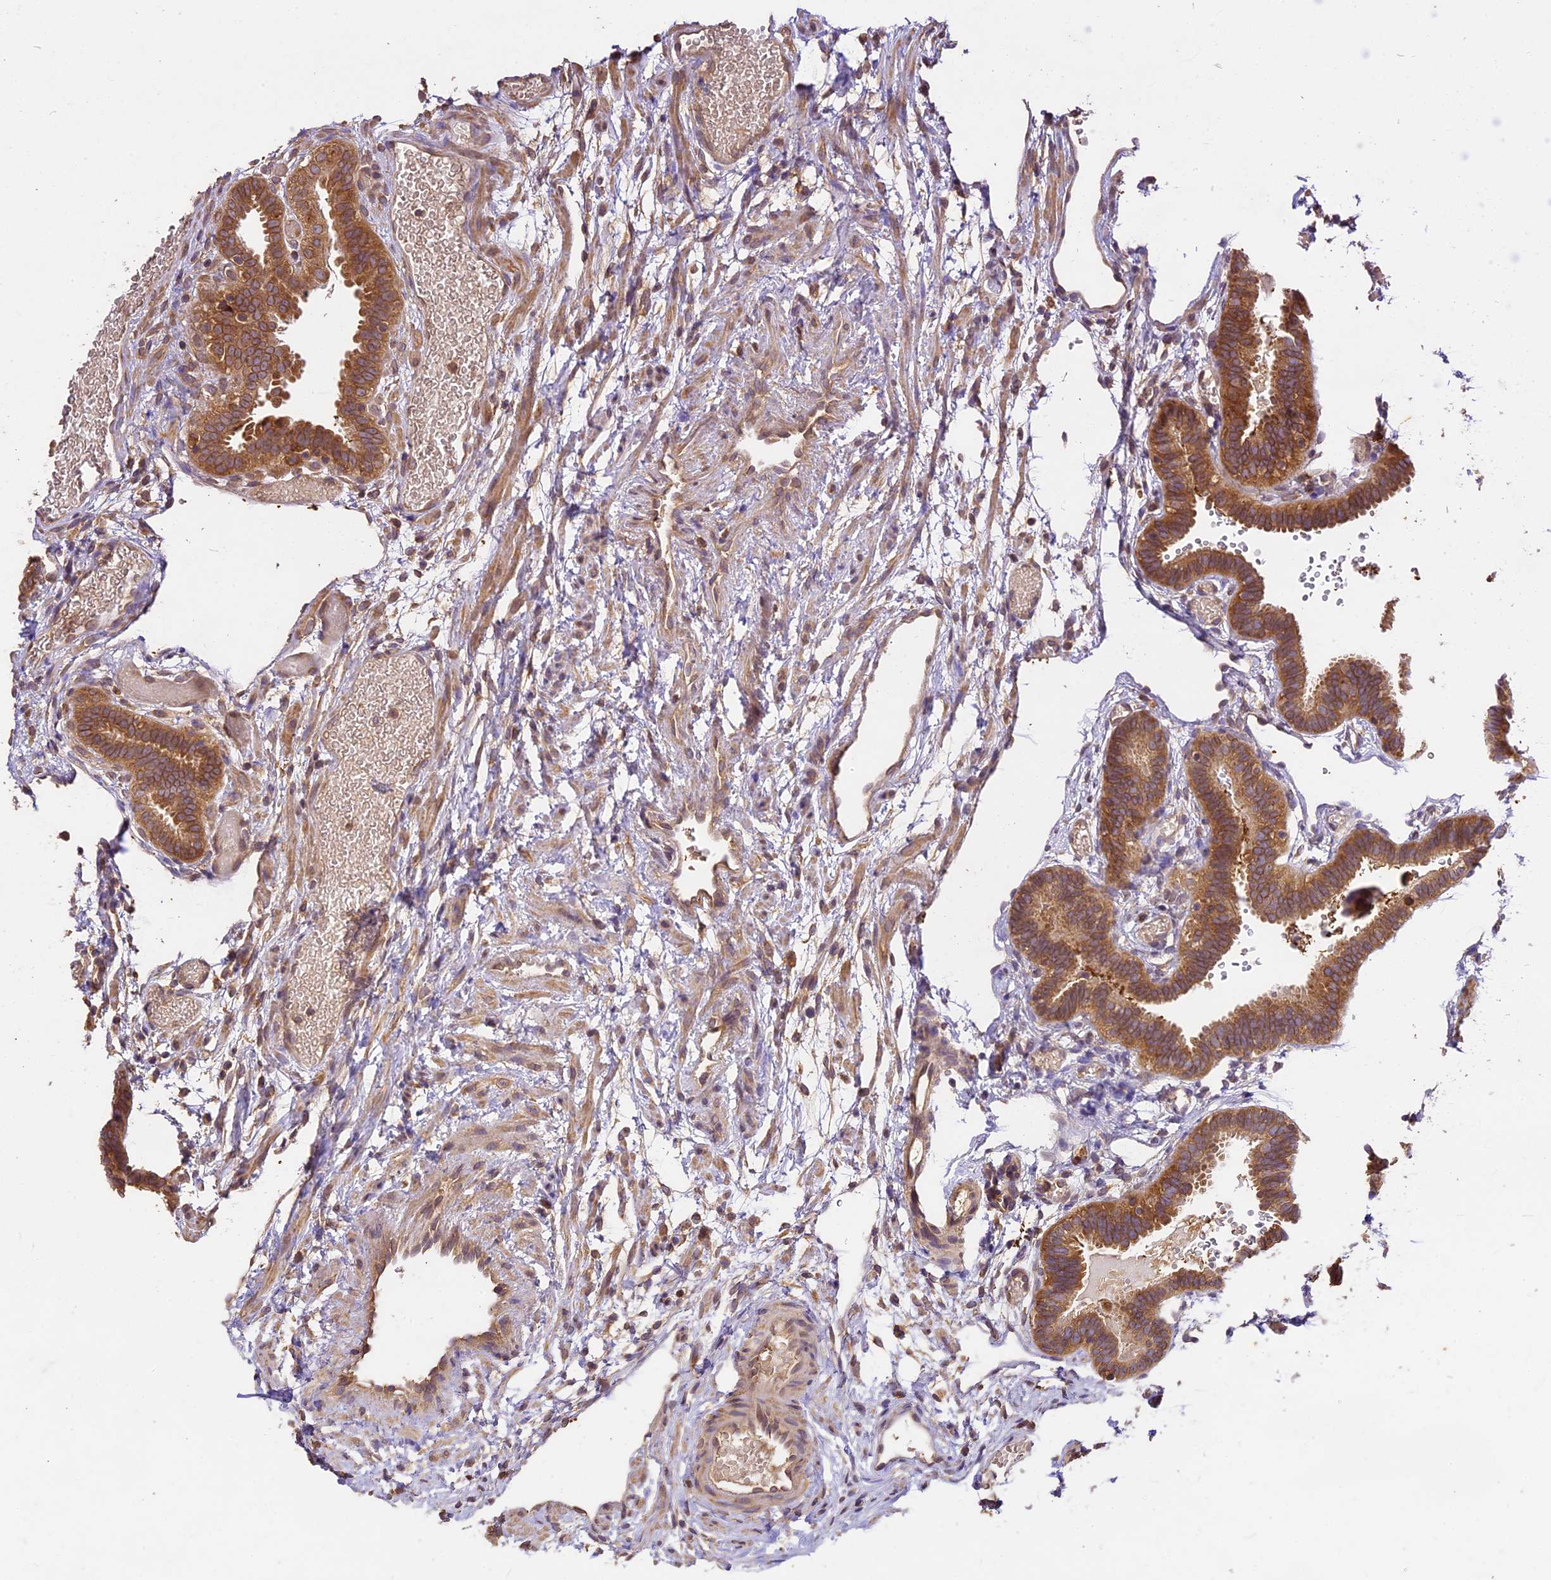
{"staining": {"intensity": "moderate", "quantity": ">75%", "location": "cytoplasmic/membranous"}, "tissue": "fallopian tube", "cell_type": "Glandular cells", "image_type": "normal", "snomed": [{"axis": "morphology", "description": "Normal tissue, NOS"}, {"axis": "topography", "description": "Fallopian tube"}], "caption": "The immunohistochemical stain highlights moderate cytoplasmic/membranous expression in glandular cells of unremarkable fallopian tube. (brown staining indicates protein expression, while blue staining denotes nuclei).", "gene": "BRAP", "patient": {"sex": "female", "age": 37}}